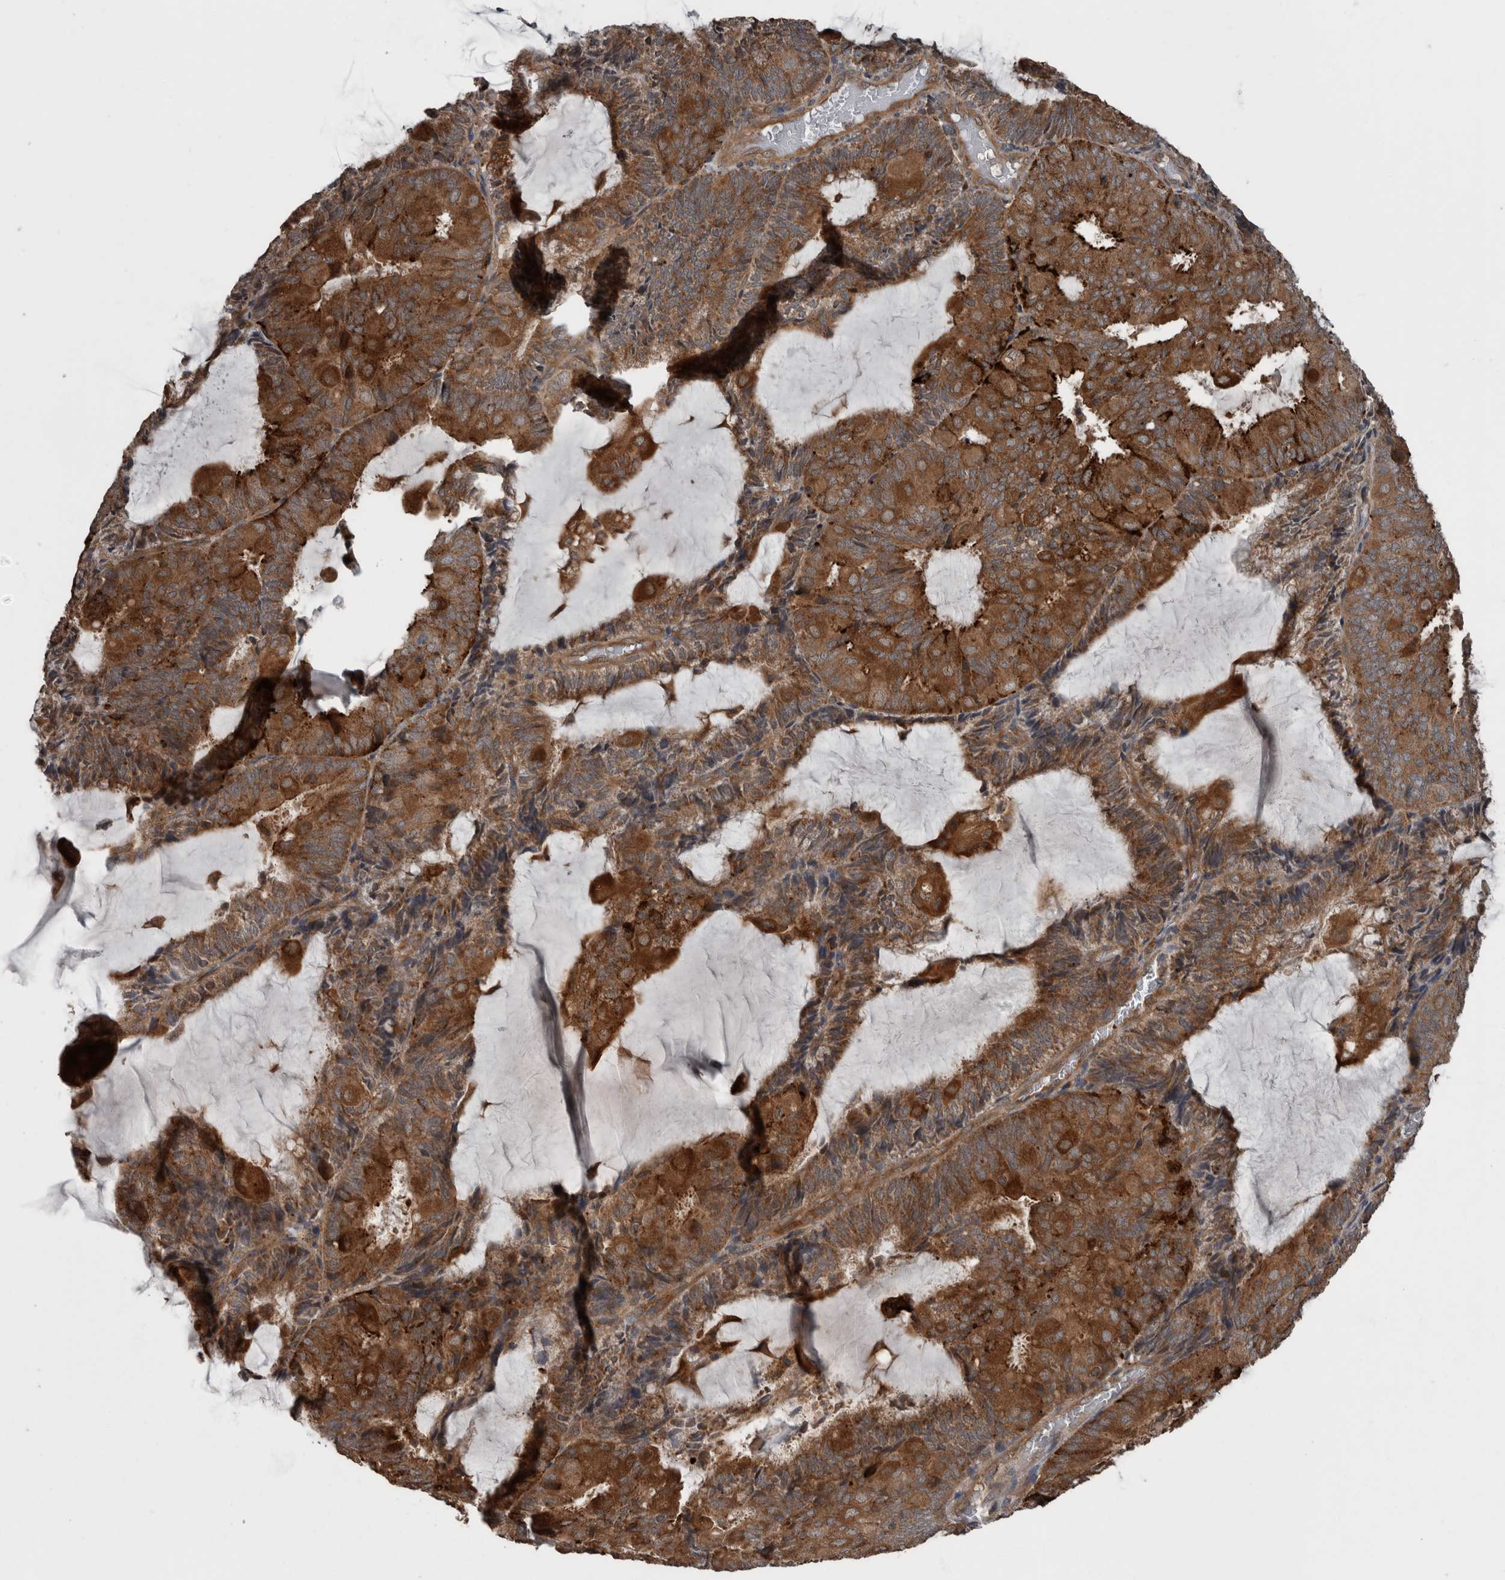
{"staining": {"intensity": "strong", "quantity": ">75%", "location": "cytoplasmic/membranous"}, "tissue": "endometrial cancer", "cell_type": "Tumor cells", "image_type": "cancer", "snomed": [{"axis": "morphology", "description": "Adenocarcinoma, NOS"}, {"axis": "topography", "description": "Endometrium"}], "caption": "About >75% of tumor cells in human endometrial cancer (adenocarcinoma) show strong cytoplasmic/membranous protein staining as visualized by brown immunohistochemical staining.", "gene": "RIOK3", "patient": {"sex": "female", "age": 81}}